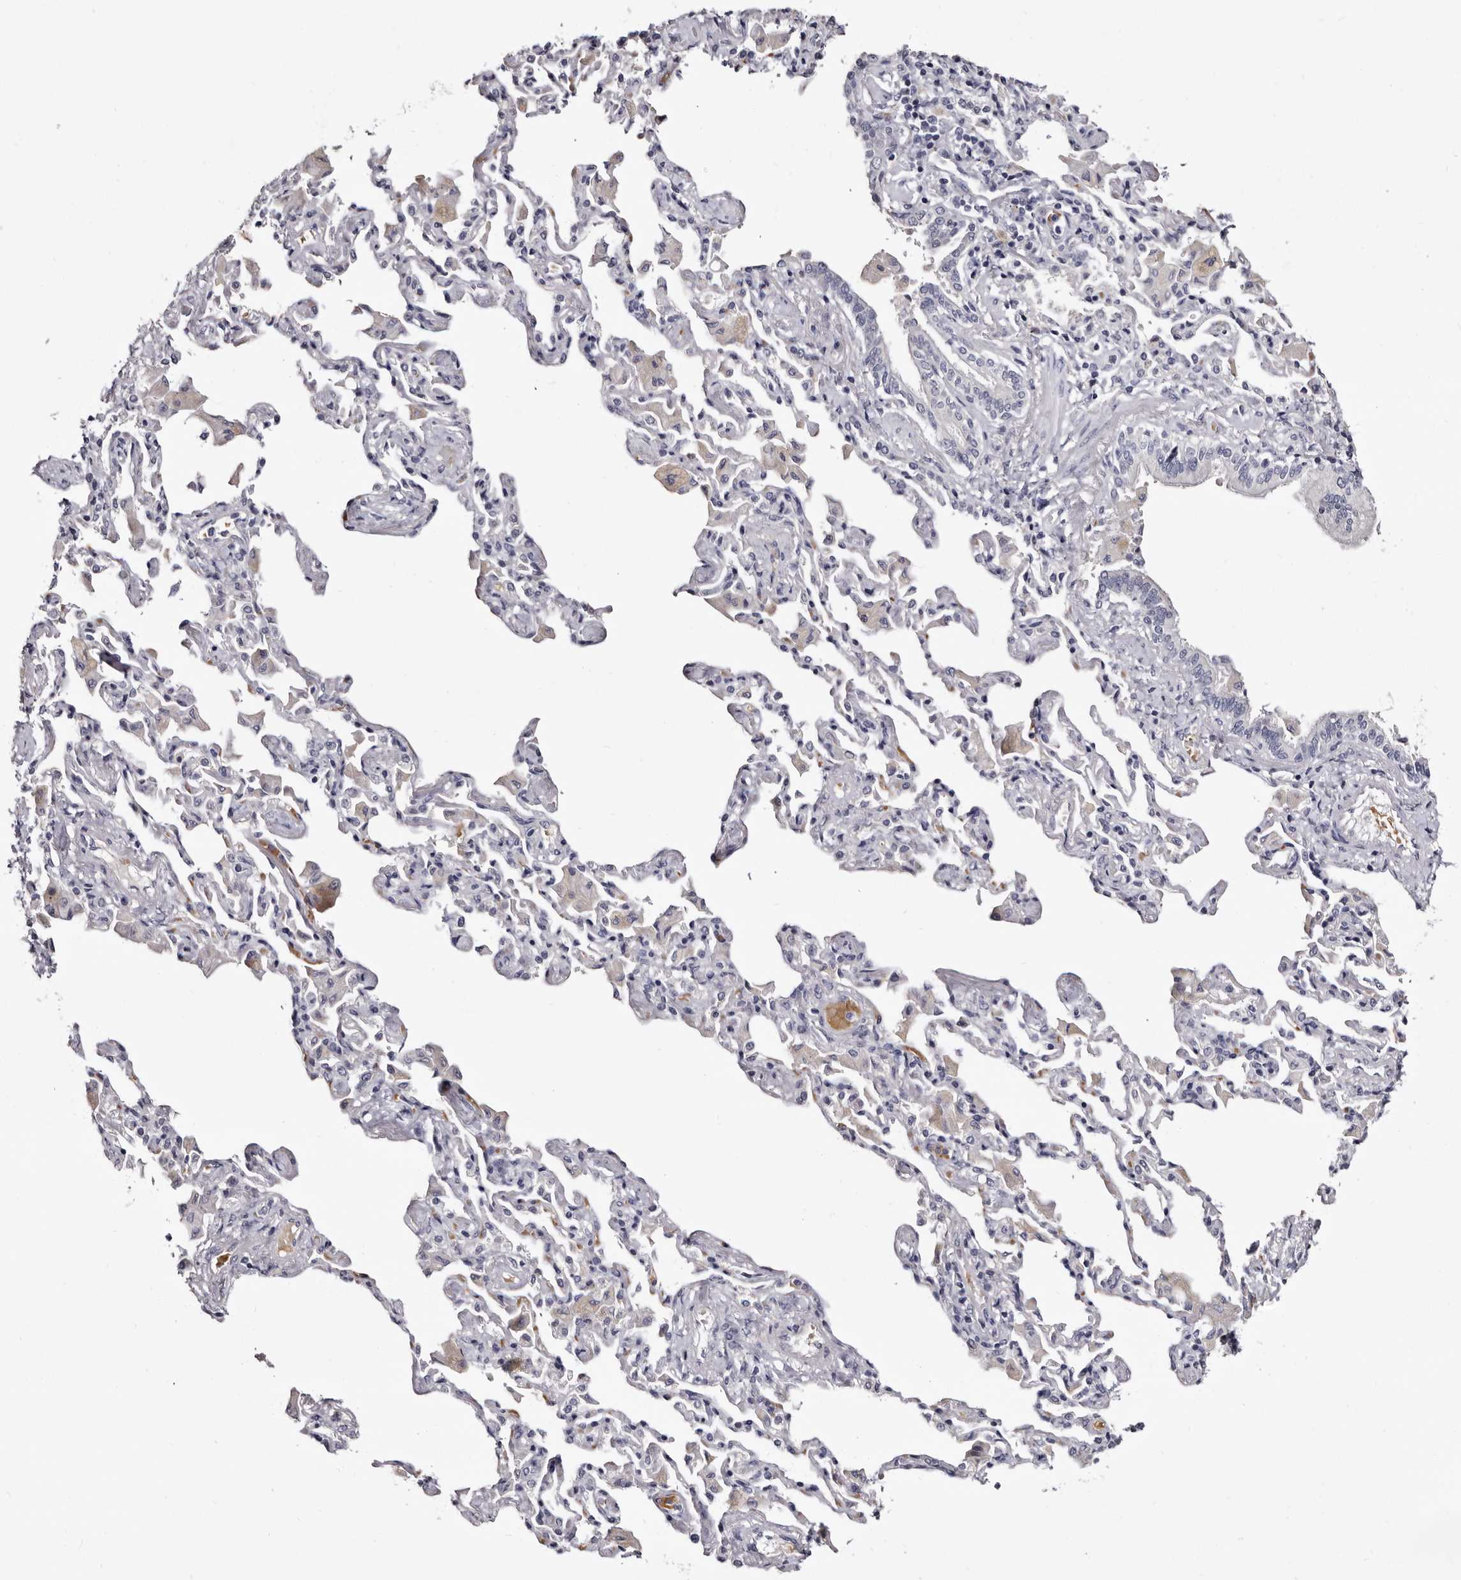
{"staining": {"intensity": "negative", "quantity": "none", "location": "none"}, "tissue": "bronchus", "cell_type": "Respiratory epithelial cells", "image_type": "normal", "snomed": [{"axis": "morphology", "description": "Normal tissue, NOS"}, {"axis": "morphology", "description": "Inflammation, NOS"}, {"axis": "topography", "description": "Bronchus"}, {"axis": "topography", "description": "Lung"}], "caption": "This is an IHC photomicrograph of benign bronchus. There is no staining in respiratory epithelial cells.", "gene": "BPGM", "patient": {"sex": "female", "age": 46}}